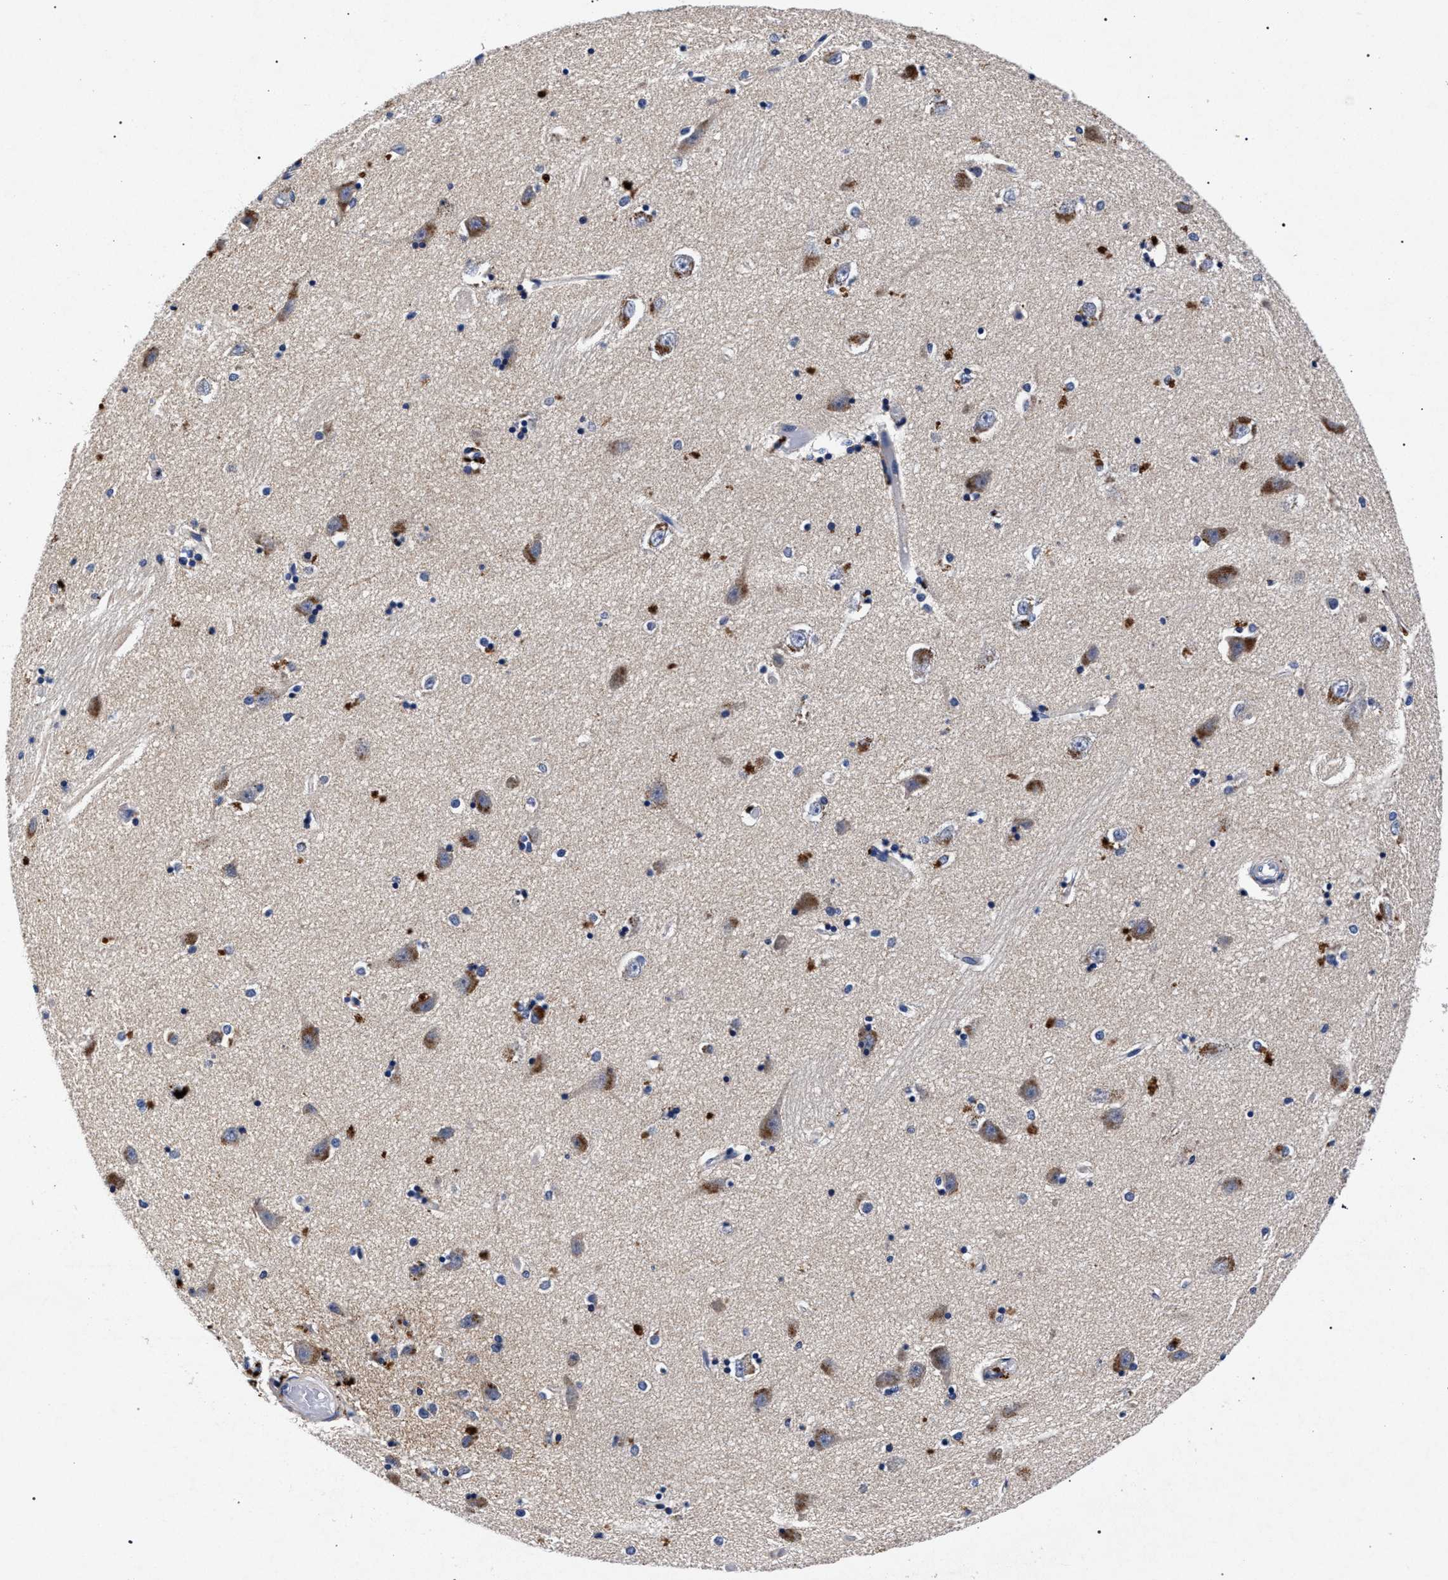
{"staining": {"intensity": "negative", "quantity": "none", "location": "none"}, "tissue": "hippocampus", "cell_type": "Glial cells", "image_type": "normal", "snomed": [{"axis": "morphology", "description": "Normal tissue, NOS"}, {"axis": "topography", "description": "Hippocampus"}], "caption": "IHC image of normal hippocampus: human hippocampus stained with DAB (3,3'-diaminobenzidine) displays no significant protein staining in glial cells.", "gene": "HSD17B14", "patient": {"sex": "male", "age": 45}}